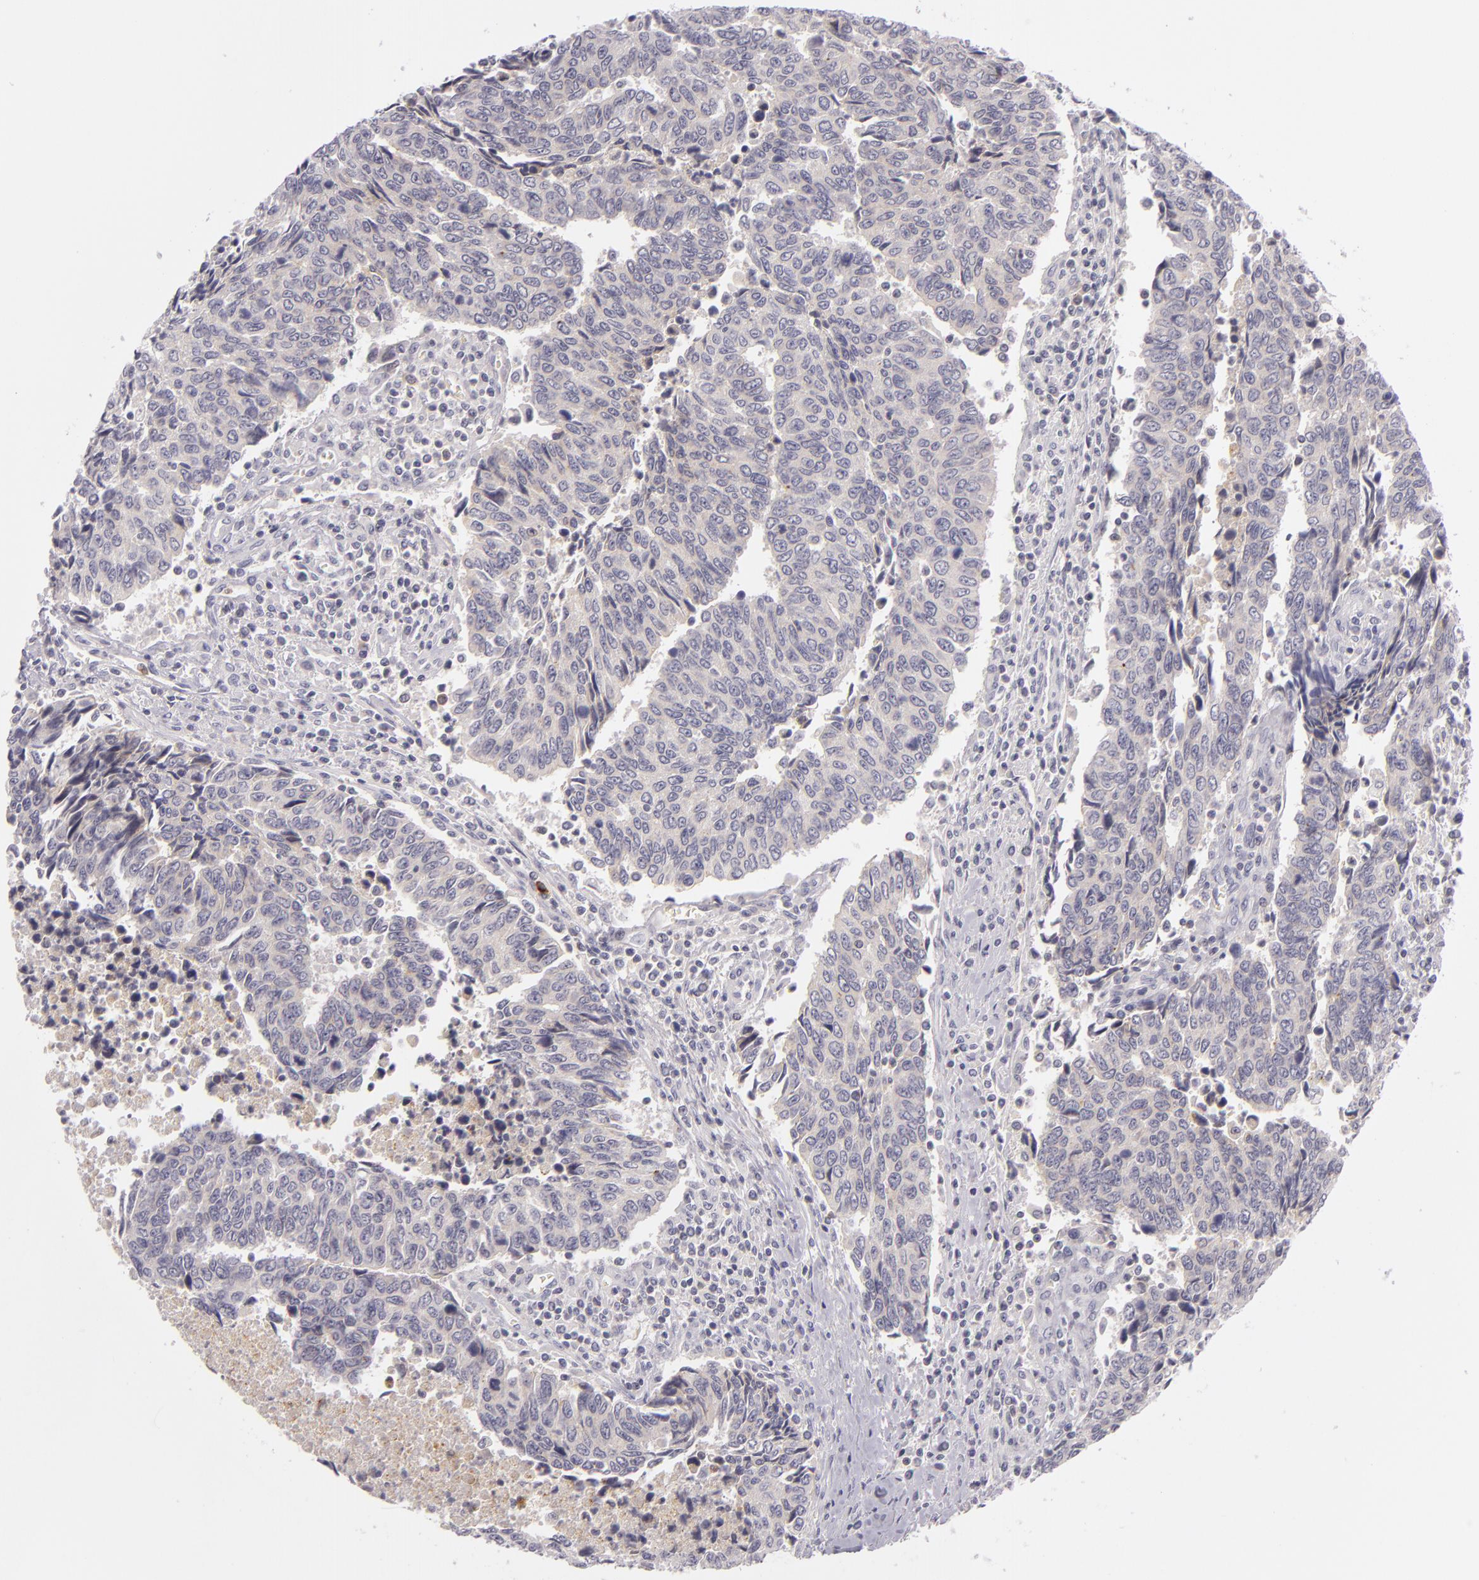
{"staining": {"intensity": "negative", "quantity": "none", "location": "none"}, "tissue": "urothelial cancer", "cell_type": "Tumor cells", "image_type": "cancer", "snomed": [{"axis": "morphology", "description": "Urothelial carcinoma, High grade"}, {"axis": "topography", "description": "Urinary bladder"}], "caption": "Histopathology image shows no significant protein staining in tumor cells of urothelial carcinoma (high-grade). Nuclei are stained in blue.", "gene": "FAM181A", "patient": {"sex": "male", "age": 86}}